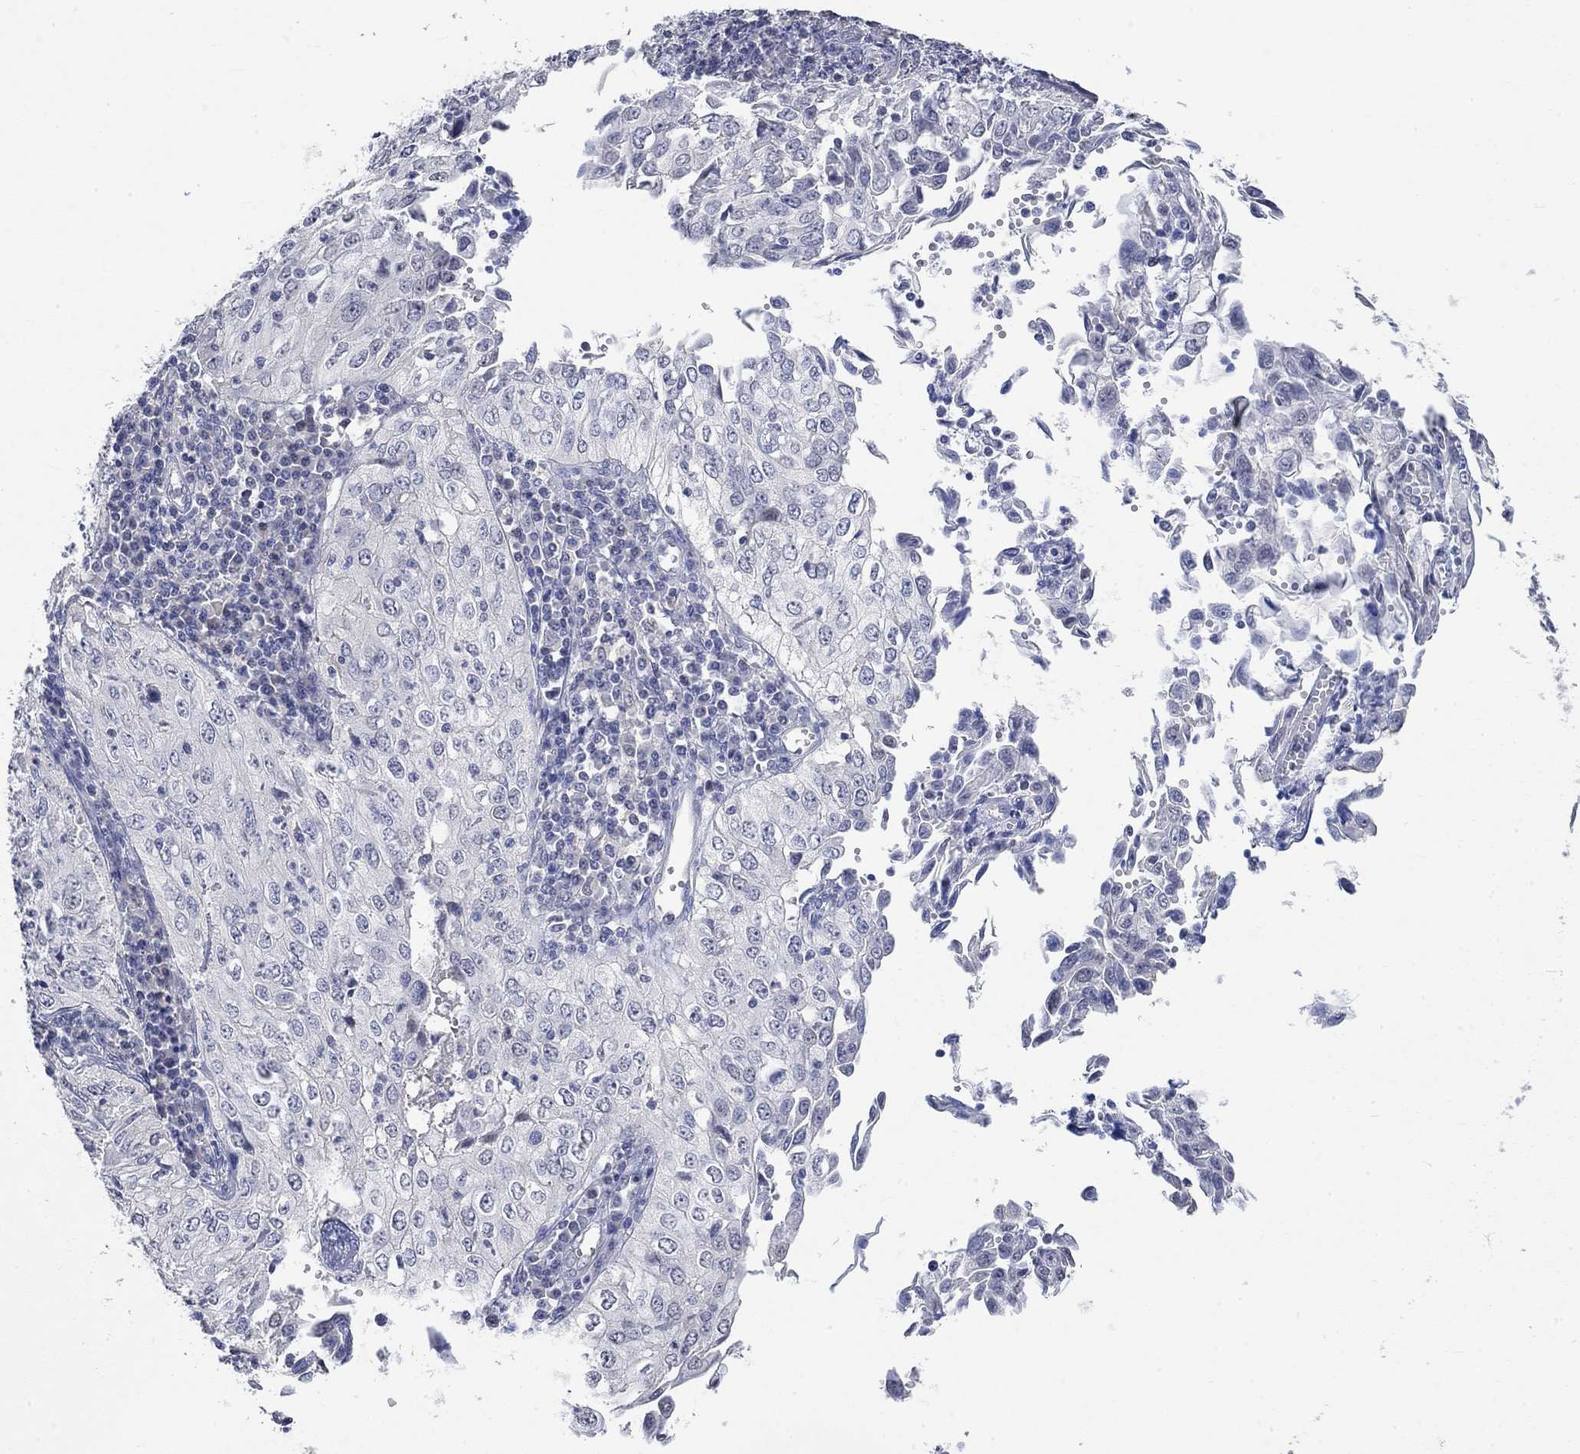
{"staining": {"intensity": "negative", "quantity": "none", "location": "none"}, "tissue": "cervical cancer", "cell_type": "Tumor cells", "image_type": "cancer", "snomed": [{"axis": "morphology", "description": "Squamous cell carcinoma, NOS"}, {"axis": "topography", "description": "Cervix"}], "caption": "This is an immunohistochemistry photomicrograph of cervical squamous cell carcinoma. There is no expression in tumor cells.", "gene": "PNMA5", "patient": {"sex": "female", "age": 24}}